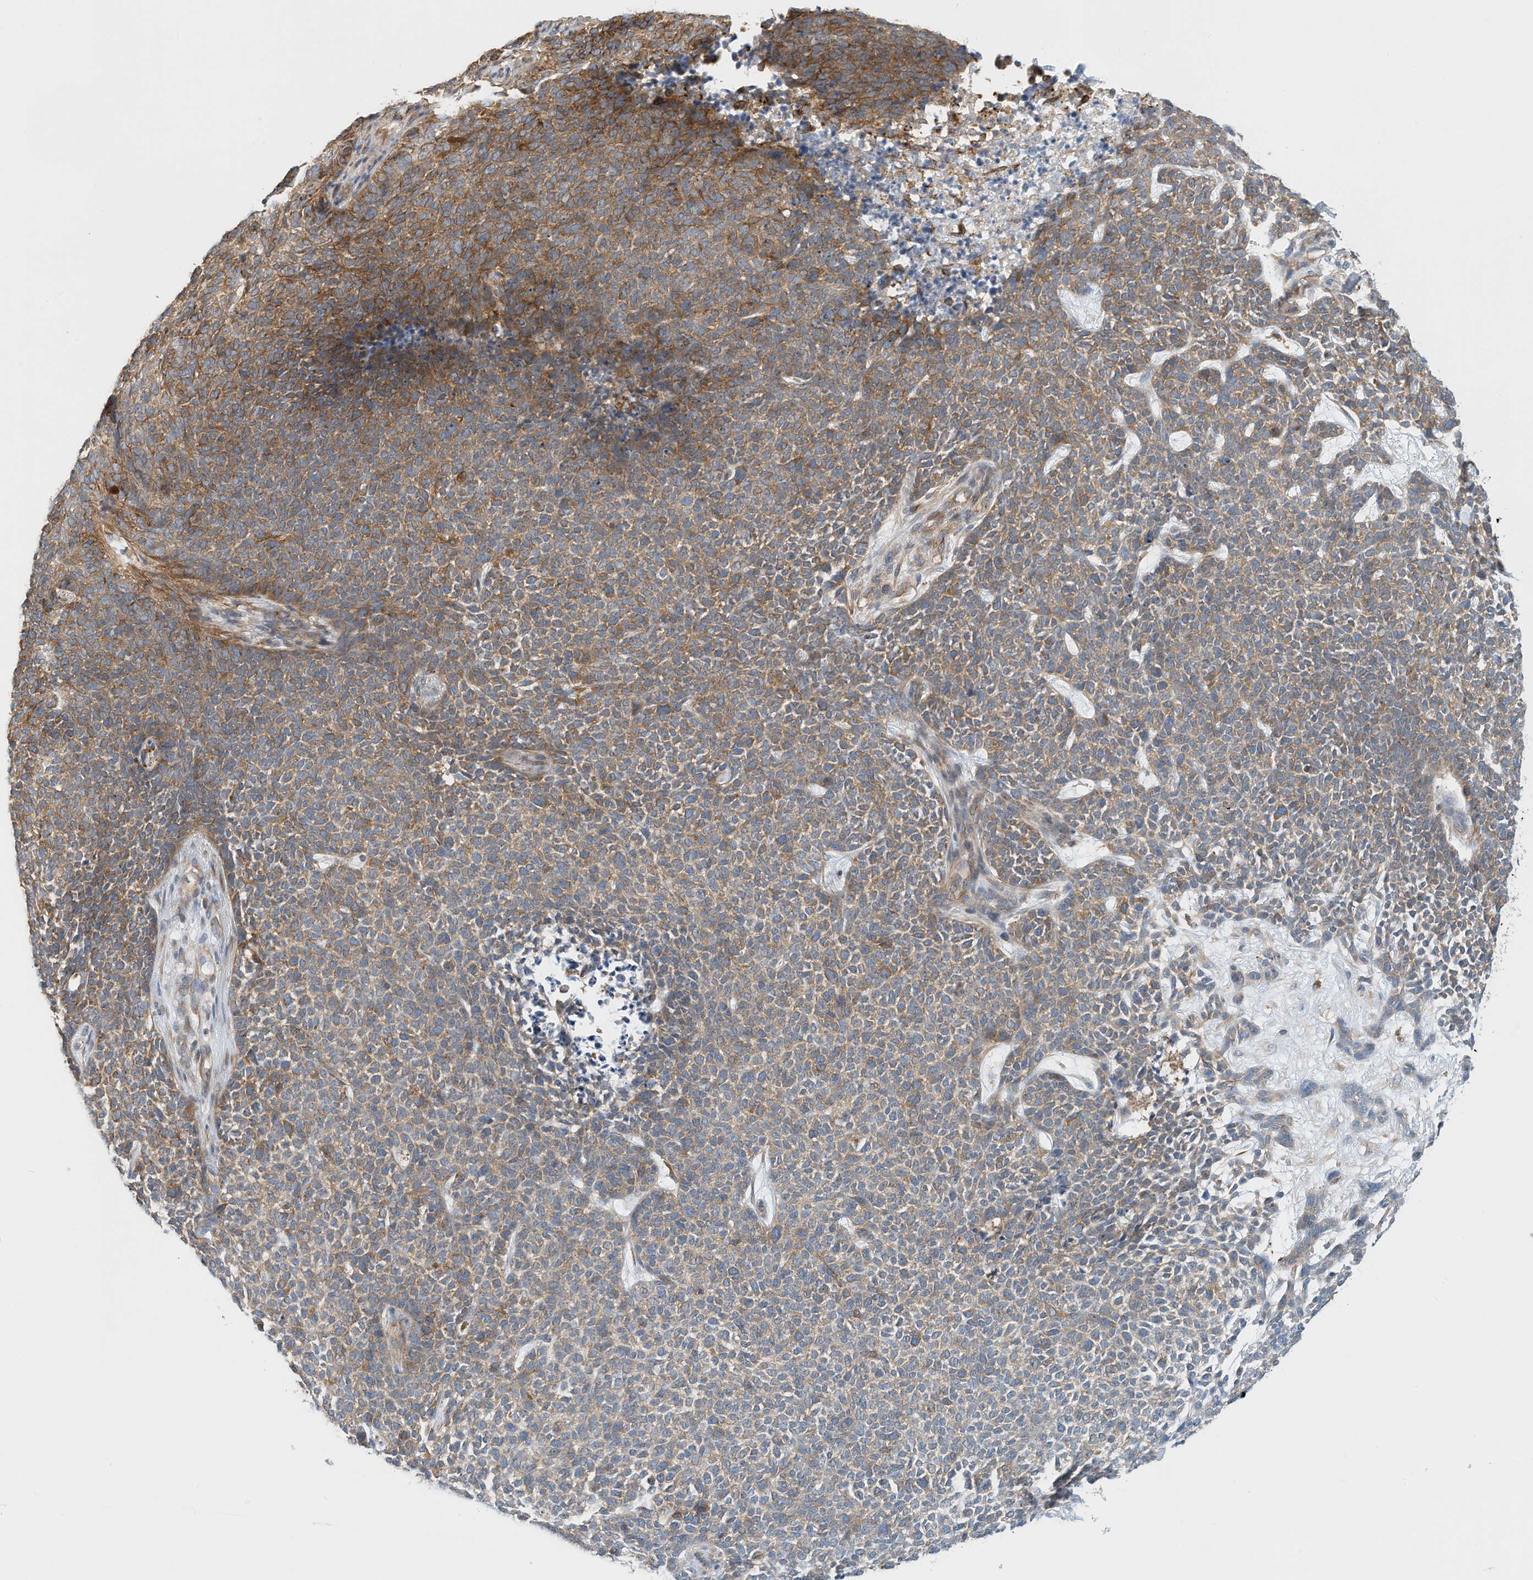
{"staining": {"intensity": "moderate", "quantity": "25%-75%", "location": "cytoplasmic/membranous"}, "tissue": "skin cancer", "cell_type": "Tumor cells", "image_type": "cancer", "snomed": [{"axis": "morphology", "description": "Basal cell carcinoma"}, {"axis": "topography", "description": "Skin"}], "caption": "Skin basal cell carcinoma stained with immunohistochemistry (IHC) shows moderate cytoplasmic/membranous expression in about 25%-75% of tumor cells.", "gene": "MICAL1", "patient": {"sex": "female", "age": 84}}